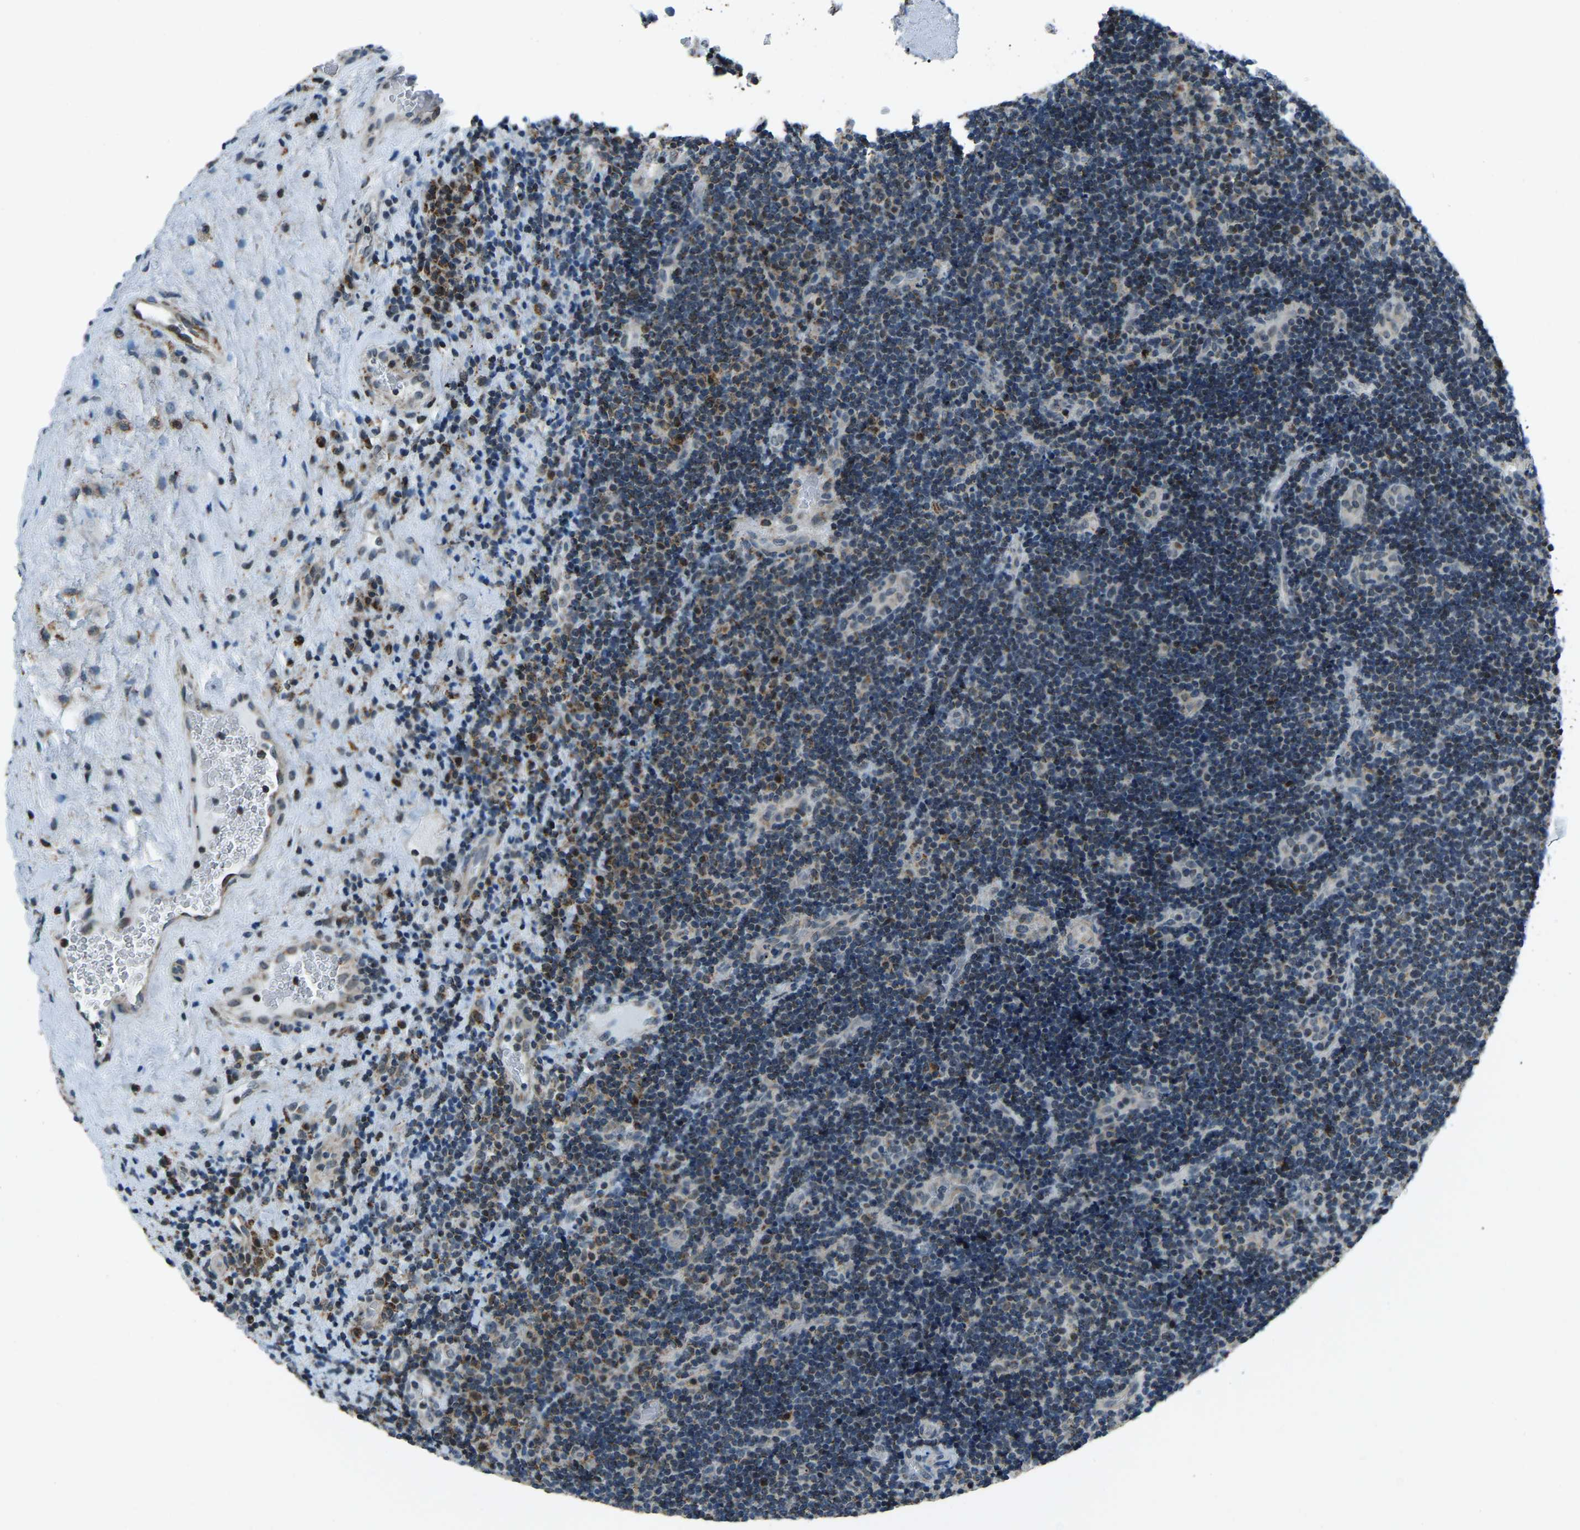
{"staining": {"intensity": "strong", "quantity": "<25%", "location": "cytoplasmic/membranous"}, "tissue": "lymphoma", "cell_type": "Tumor cells", "image_type": "cancer", "snomed": [{"axis": "morphology", "description": "Malignant lymphoma, non-Hodgkin's type, High grade"}, {"axis": "topography", "description": "Tonsil"}], "caption": "Tumor cells demonstrate medium levels of strong cytoplasmic/membranous expression in approximately <25% of cells in lymphoma.", "gene": "RBM33", "patient": {"sex": "female", "age": 36}}